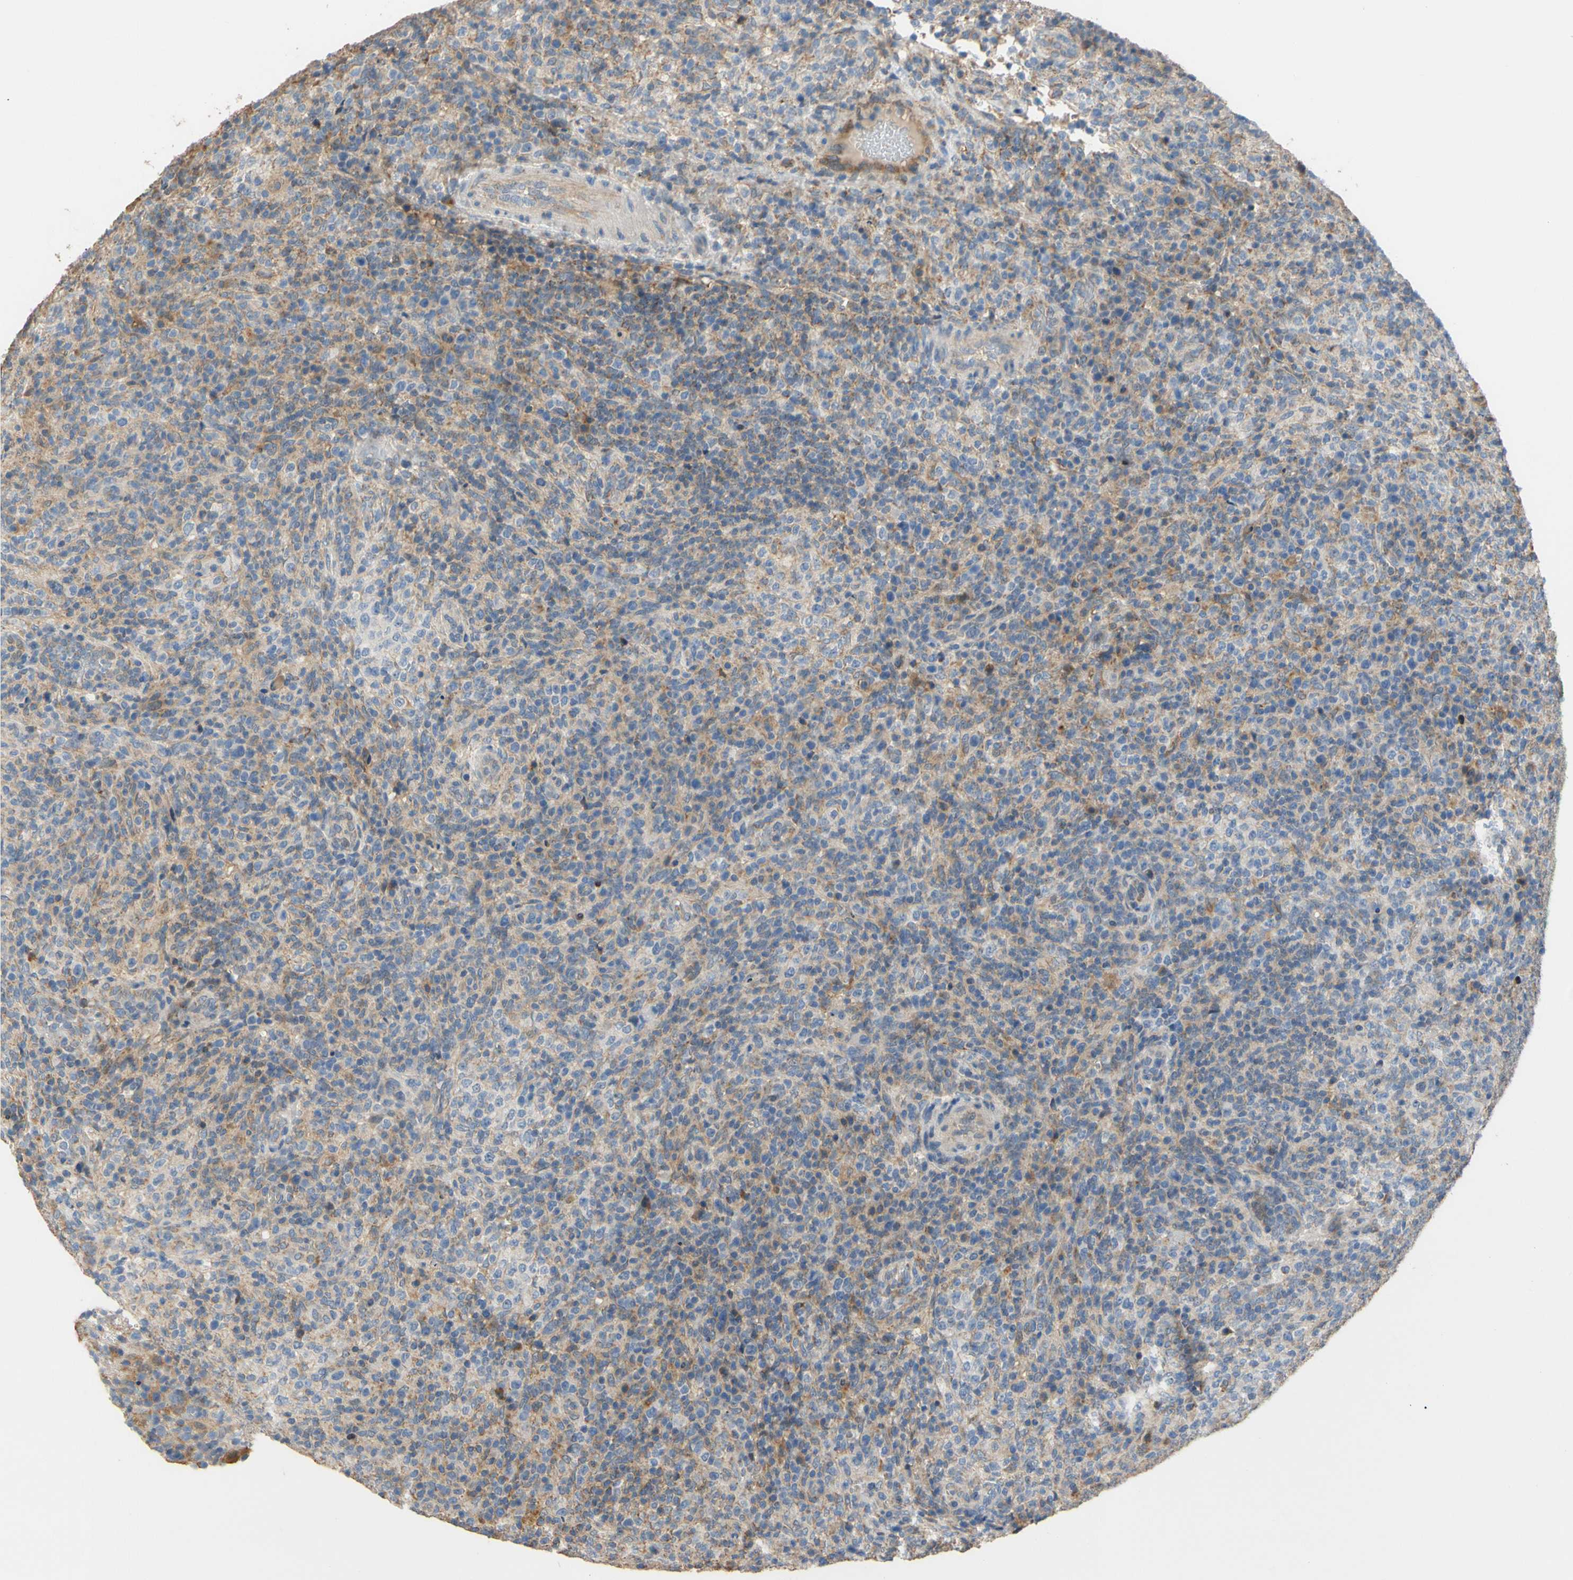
{"staining": {"intensity": "moderate", "quantity": "25%-75%", "location": "cytoplasmic/membranous"}, "tissue": "lymphoma", "cell_type": "Tumor cells", "image_type": "cancer", "snomed": [{"axis": "morphology", "description": "Malignant lymphoma, non-Hodgkin's type, High grade"}, {"axis": "topography", "description": "Lymph node"}], "caption": "This image reveals immunohistochemistry staining of human lymphoma, with medium moderate cytoplasmic/membranous expression in about 25%-75% of tumor cells.", "gene": "ALDH1A2", "patient": {"sex": "female", "age": 76}}